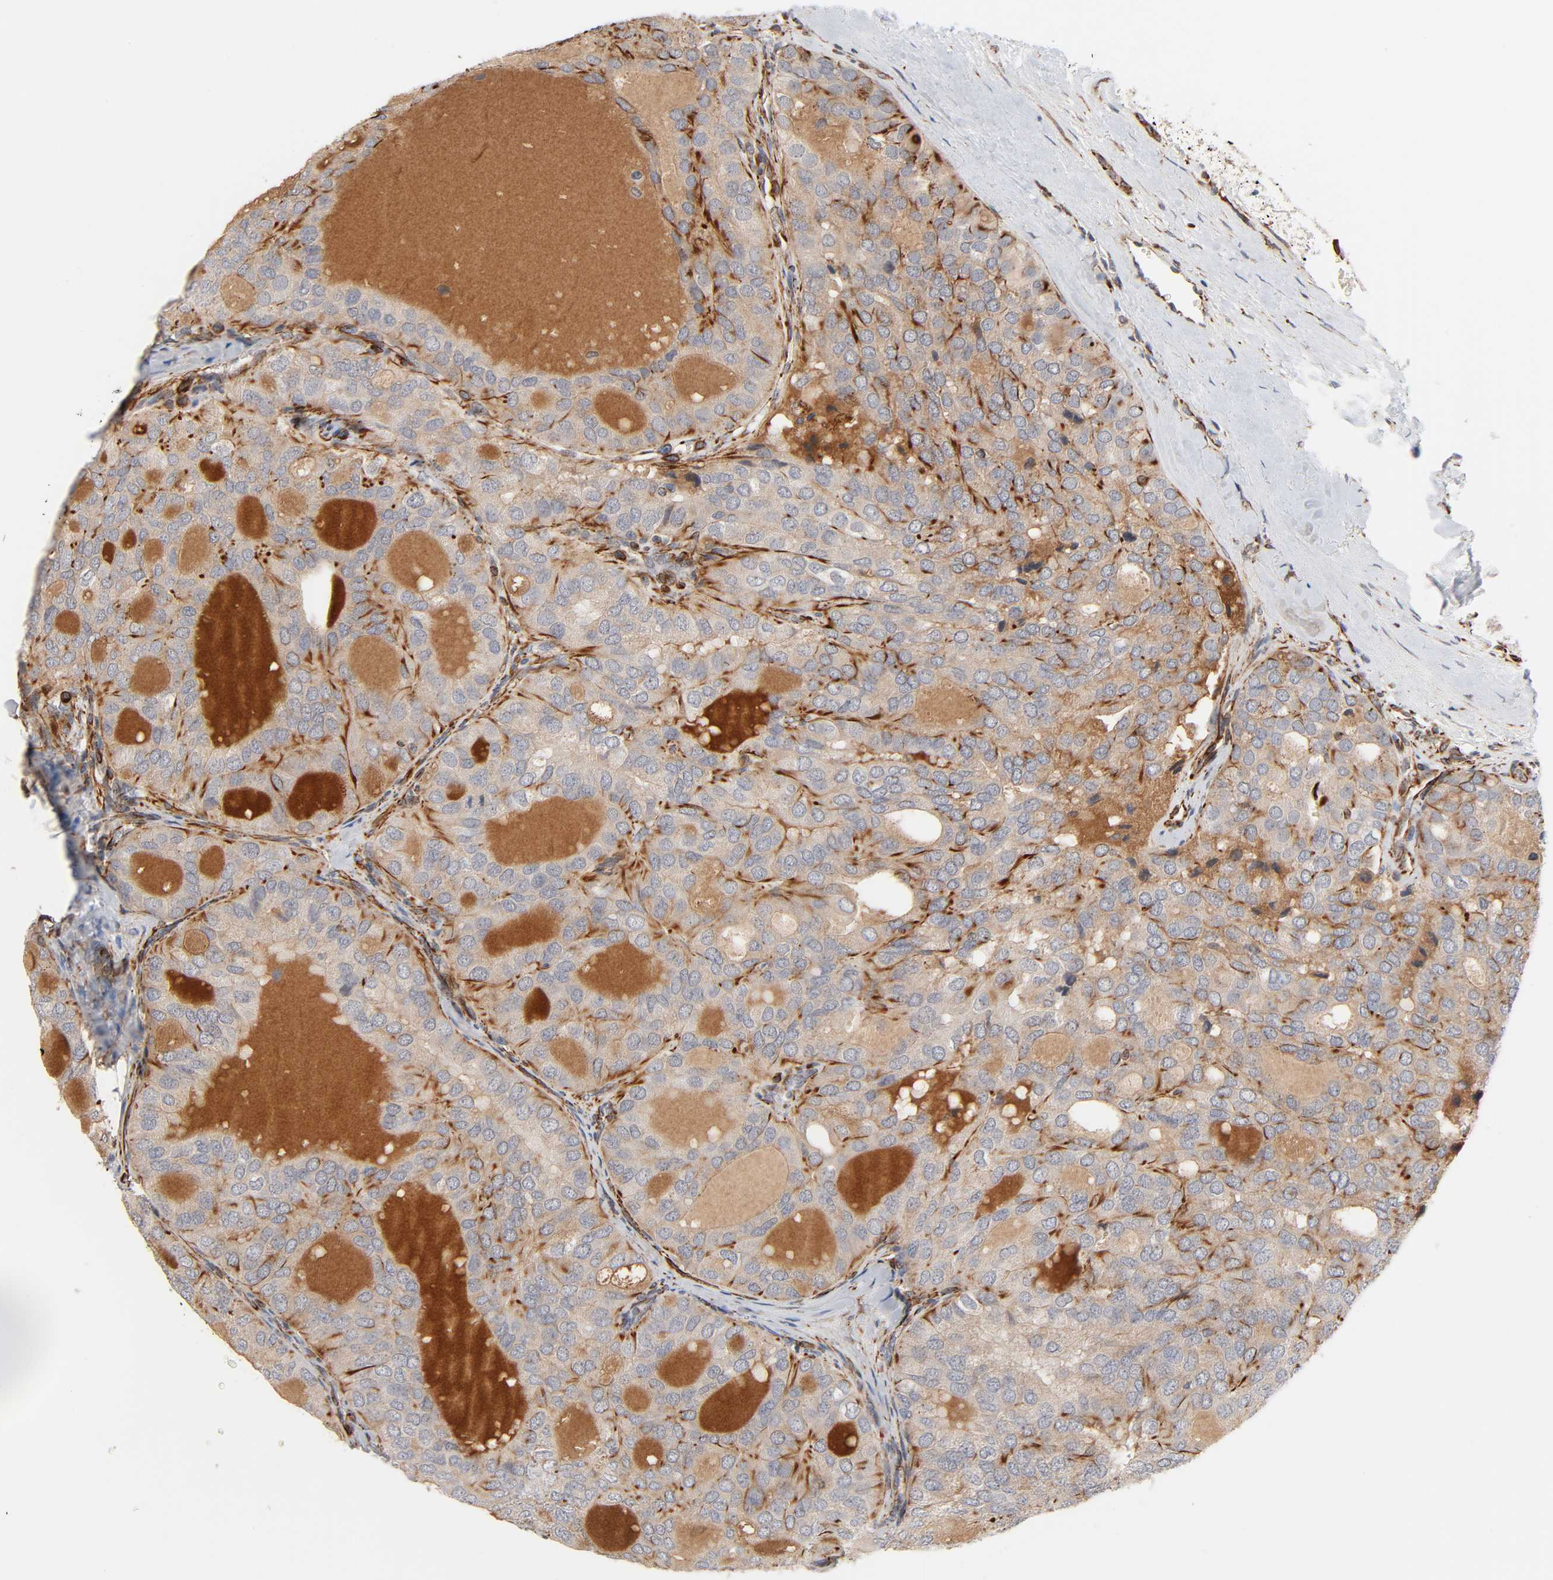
{"staining": {"intensity": "moderate", "quantity": ">75%", "location": "cytoplasmic/membranous"}, "tissue": "thyroid cancer", "cell_type": "Tumor cells", "image_type": "cancer", "snomed": [{"axis": "morphology", "description": "Follicular adenoma carcinoma, NOS"}, {"axis": "topography", "description": "Thyroid gland"}], "caption": "Immunohistochemistry (IHC) staining of thyroid follicular adenoma carcinoma, which exhibits medium levels of moderate cytoplasmic/membranous expression in approximately >75% of tumor cells indicating moderate cytoplasmic/membranous protein staining. The staining was performed using DAB (brown) for protein detection and nuclei were counterstained in hematoxylin (blue).", "gene": "REEP6", "patient": {"sex": "male", "age": 75}}